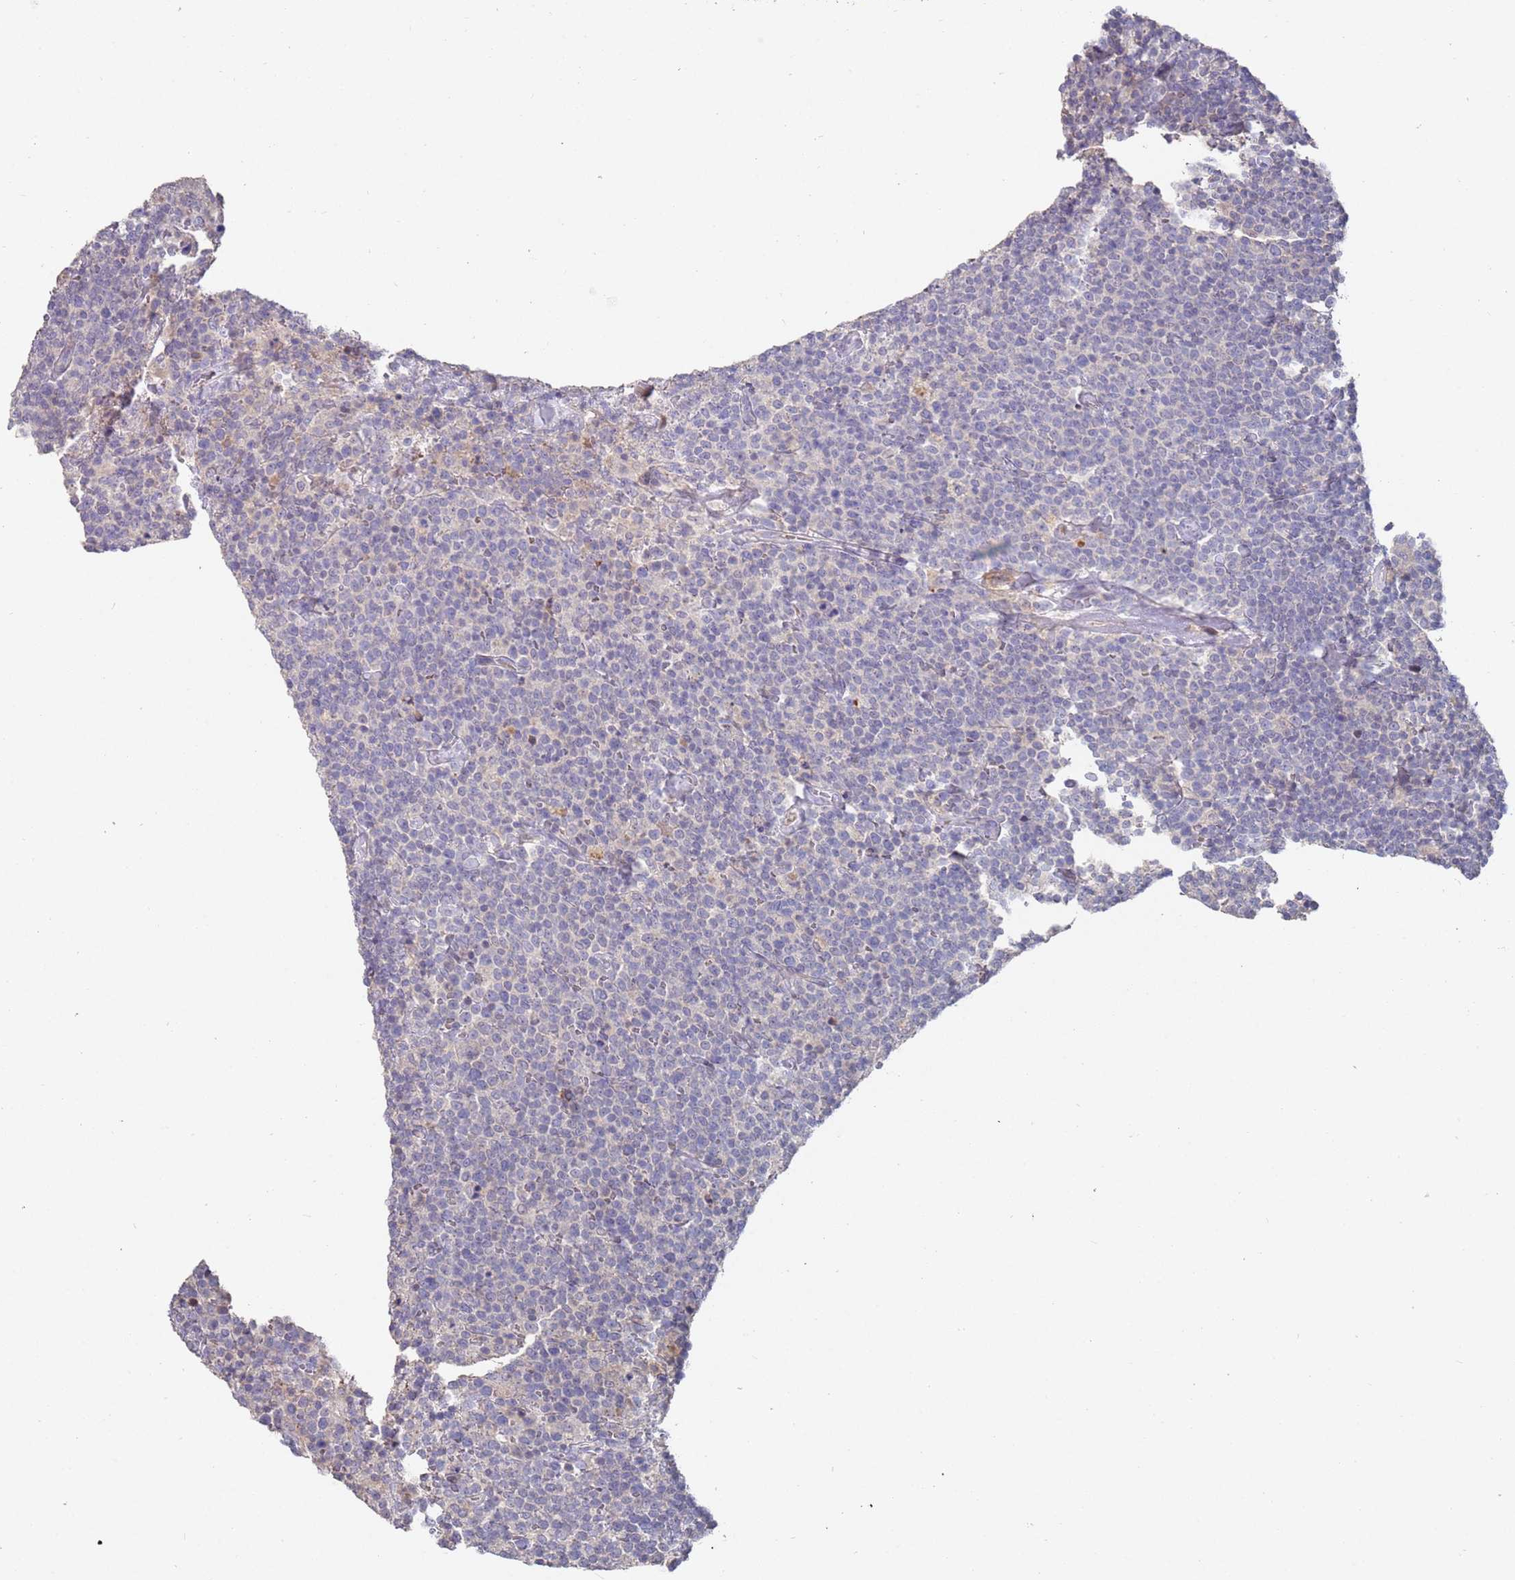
{"staining": {"intensity": "negative", "quantity": "none", "location": "none"}, "tissue": "lymphoma", "cell_type": "Tumor cells", "image_type": "cancer", "snomed": [{"axis": "morphology", "description": "Malignant lymphoma, non-Hodgkin's type, High grade"}, {"axis": "topography", "description": "Lymph node"}], "caption": "The immunohistochemistry (IHC) micrograph has no significant staining in tumor cells of malignant lymphoma, non-Hodgkin's type (high-grade) tissue.", "gene": "LACC1", "patient": {"sex": "male", "age": 61}}